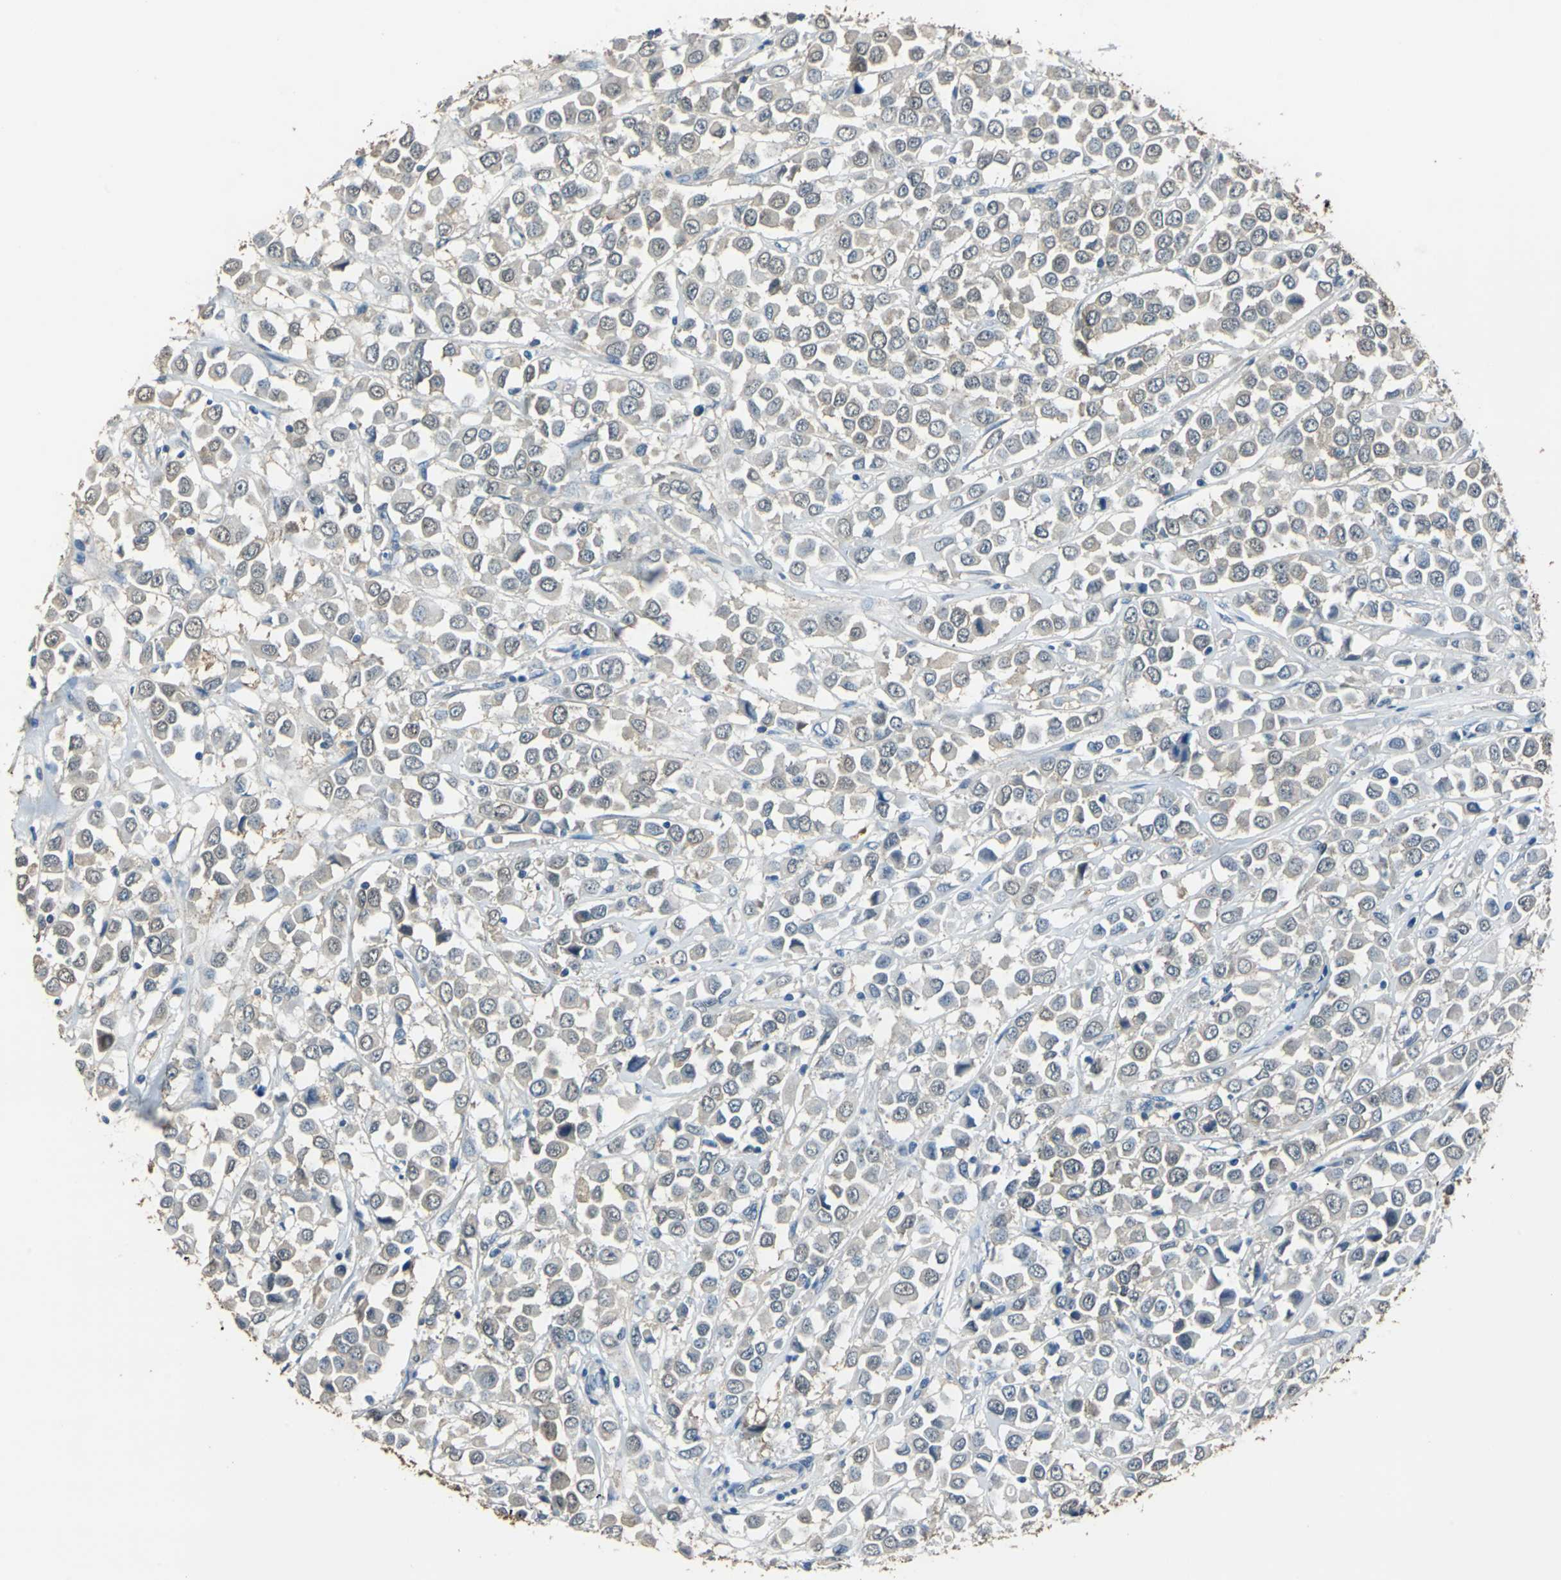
{"staining": {"intensity": "weak", "quantity": ">75%", "location": "cytoplasmic/membranous"}, "tissue": "breast cancer", "cell_type": "Tumor cells", "image_type": "cancer", "snomed": [{"axis": "morphology", "description": "Duct carcinoma"}, {"axis": "topography", "description": "Breast"}], "caption": "Infiltrating ductal carcinoma (breast) was stained to show a protein in brown. There is low levels of weak cytoplasmic/membranous positivity in approximately >75% of tumor cells.", "gene": "FKBP4", "patient": {"sex": "female", "age": 61}}